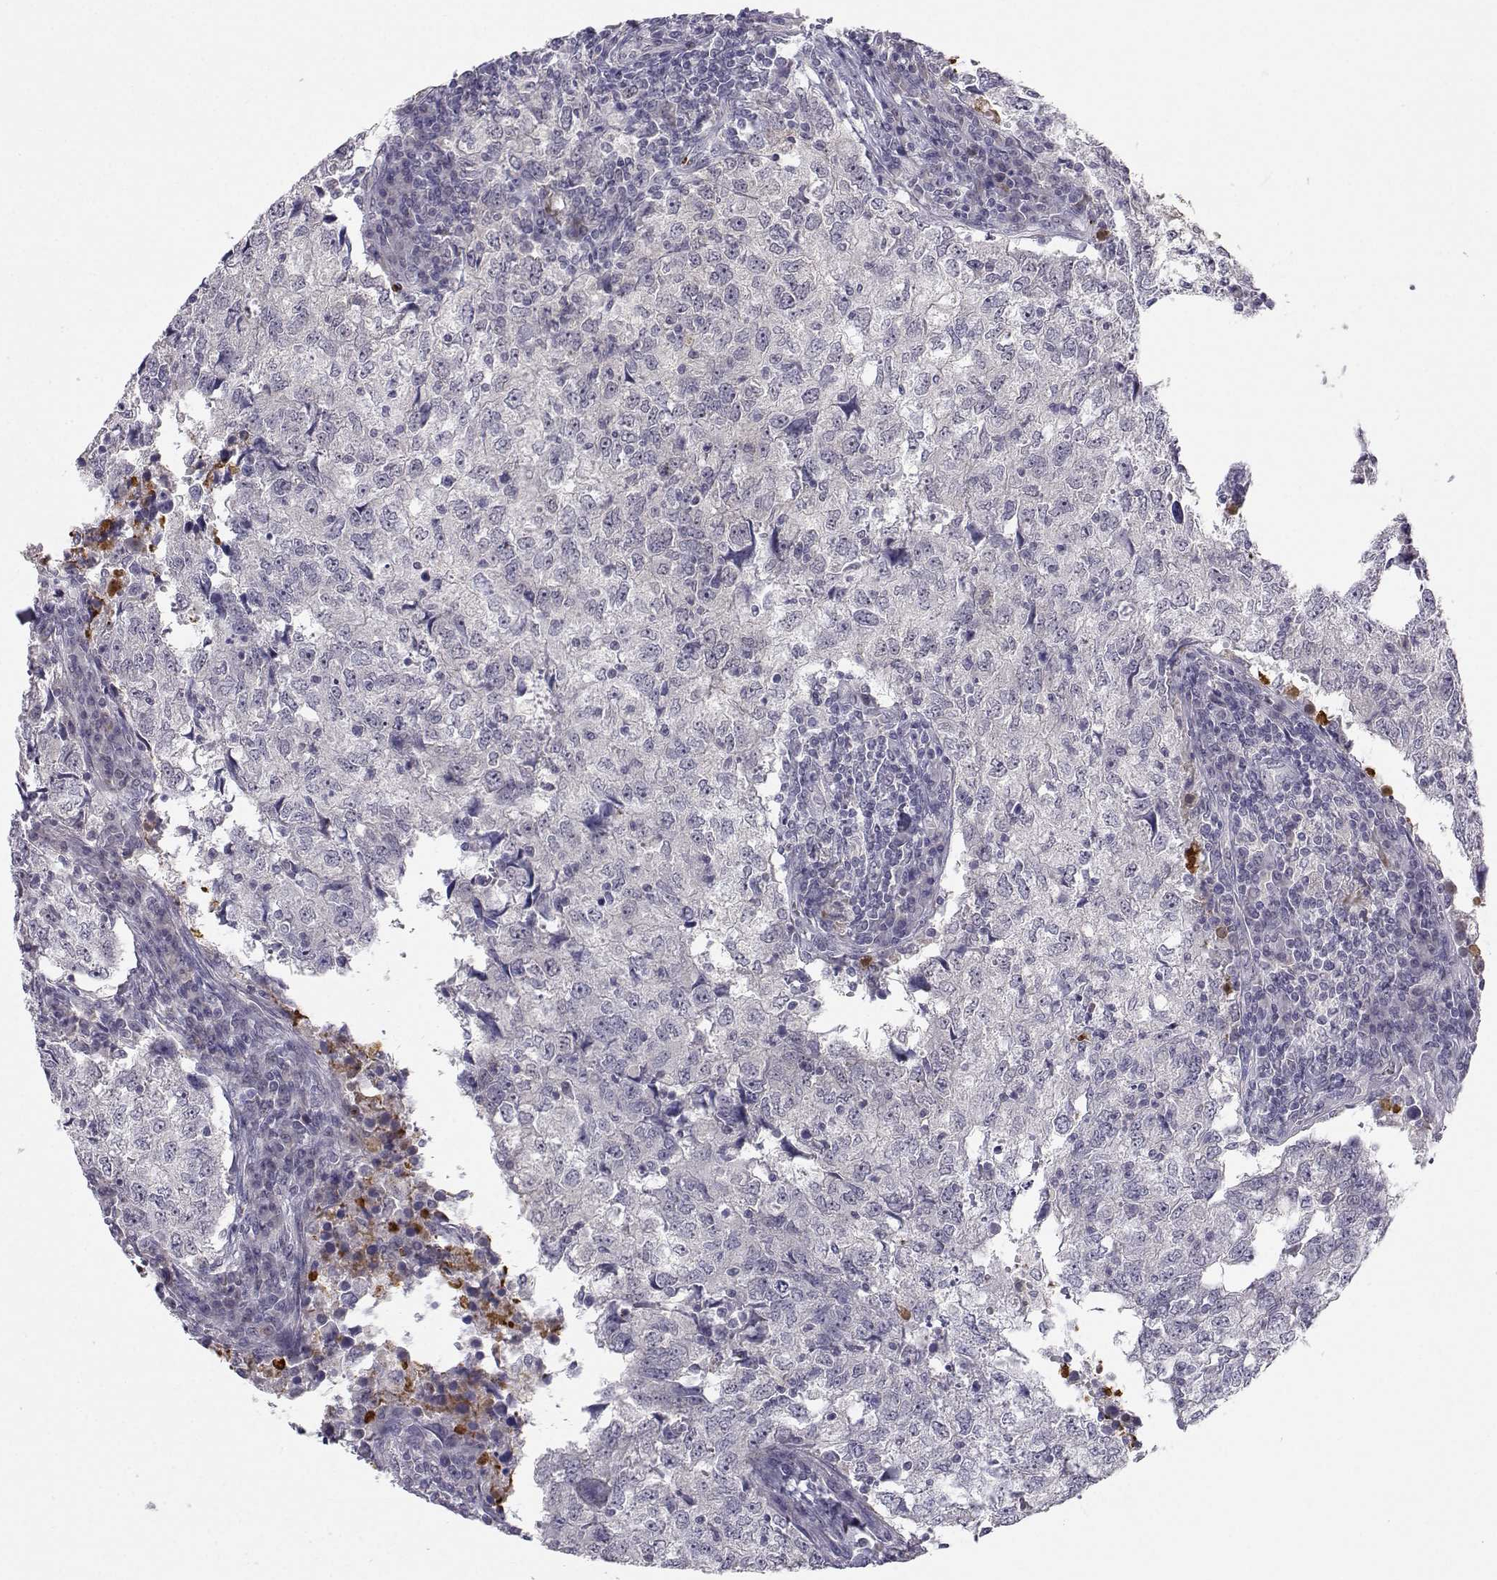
{"staining": {"intensity": "negative", "quantity": "none", "location": "none"}, "tissue": "breast cancer", "cell_type": "Tumor cells", "image_type": "cancer", "snomed": [{"axis": "morphology", "description": "Duct carcinoma"}, {"axis": "topography", "description": "Breast"}], "caption": "Tumor cells are negative for brown protein staining in breast cancer.", "gene": "SLC6A3", "patient": {"sex": "female", "age": 30}}